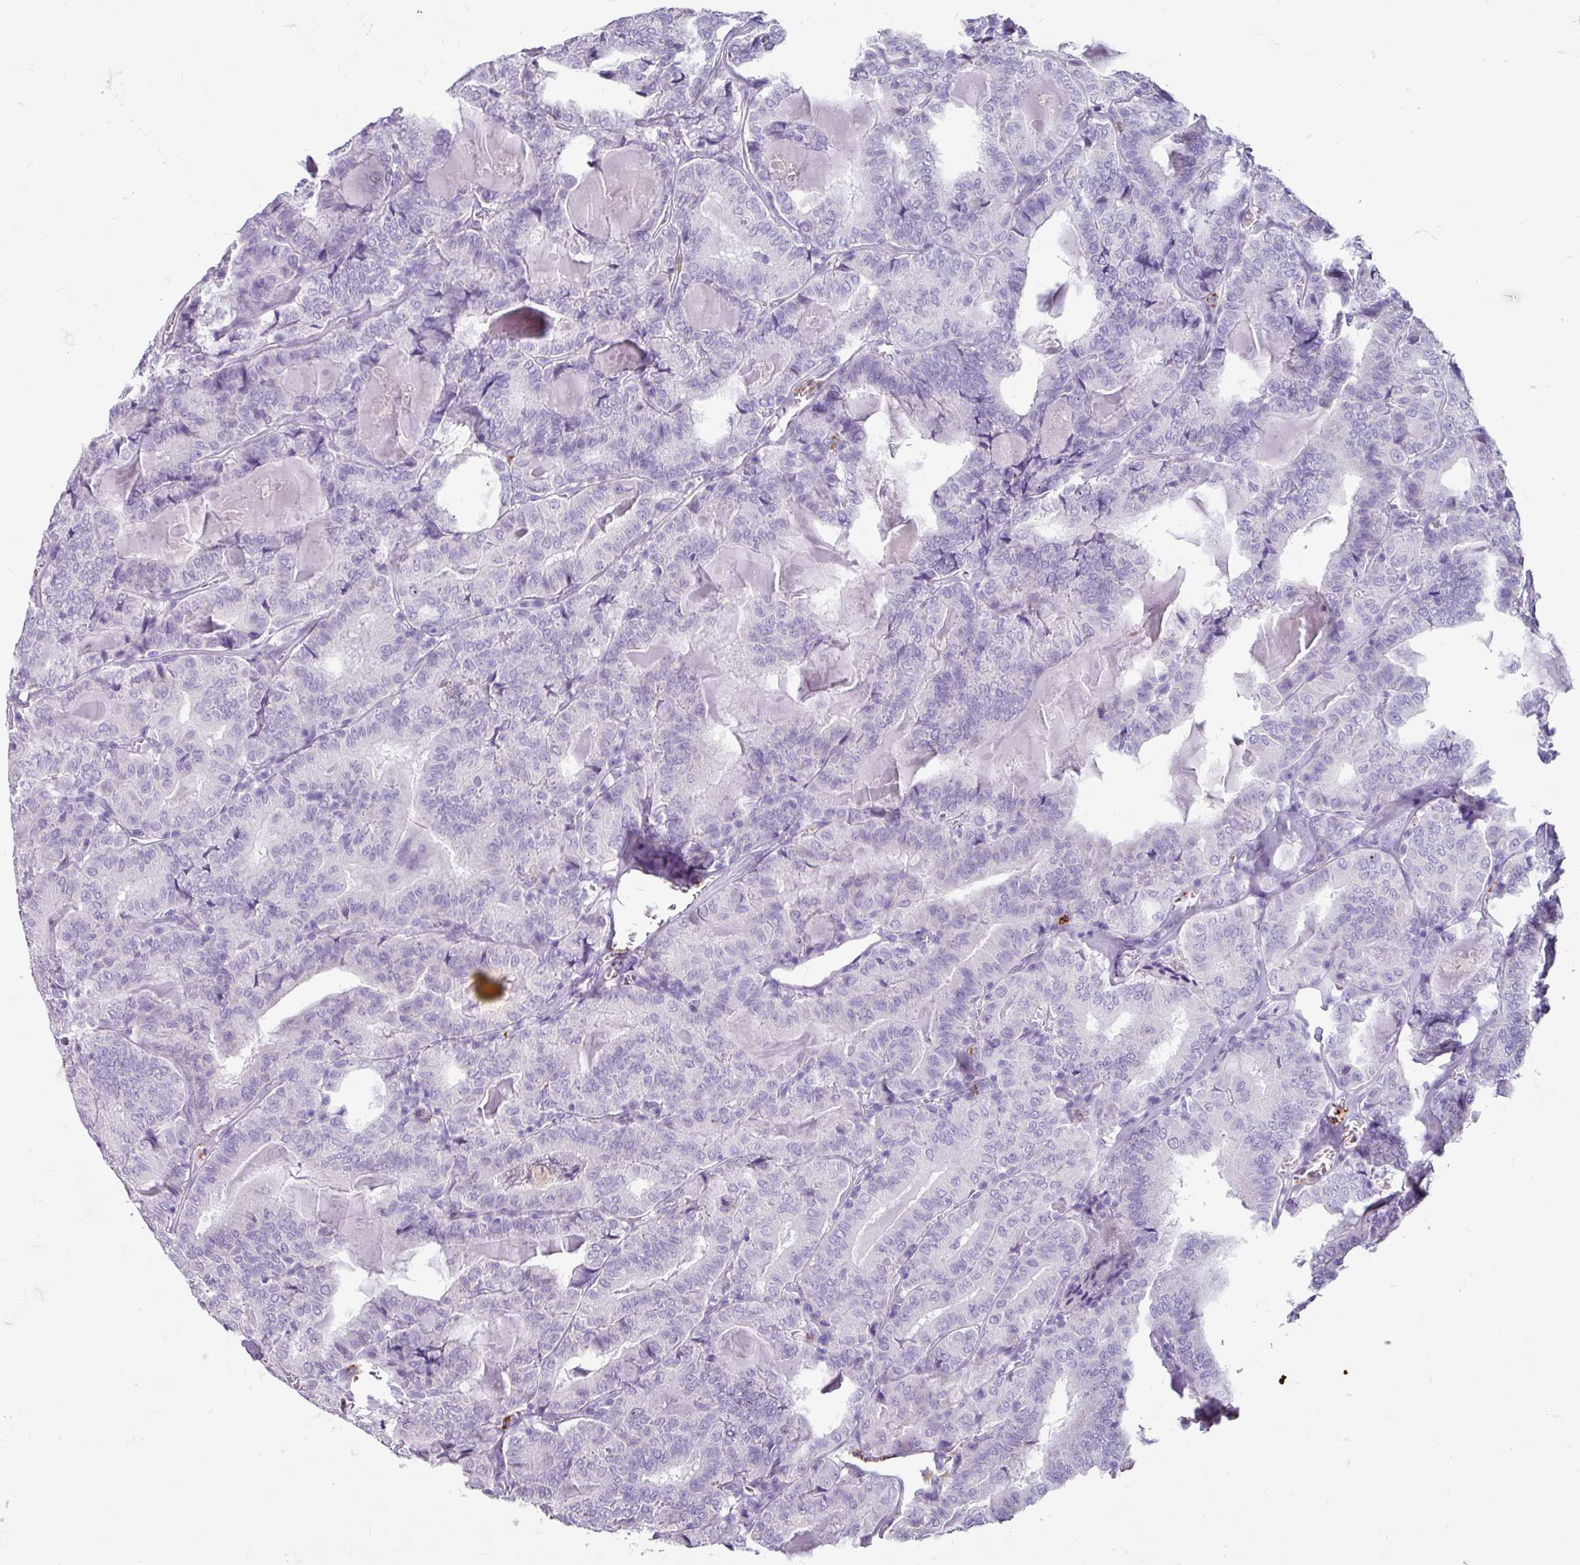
{"staining": {"intensity": "negative", "quantity": "none", "location": "none"}, "tissue": "thyroid cancer", "cell_type": "Tumor cells", "image_type": "cancer", "snomed": [{"axis": "morphology", "description": "Papillary adenocarcinoma, NOS"}, {"axis": "topography", "description": "Thyroid gland"}], "caption": "A high-resolution histopathology image shows IHC staining of thyroid papillary adenocarcinoma, which reveals no significant expression in tumor cells.", "gene": "ANKRD1", "patient": {"sex": "female", "age": 72}}